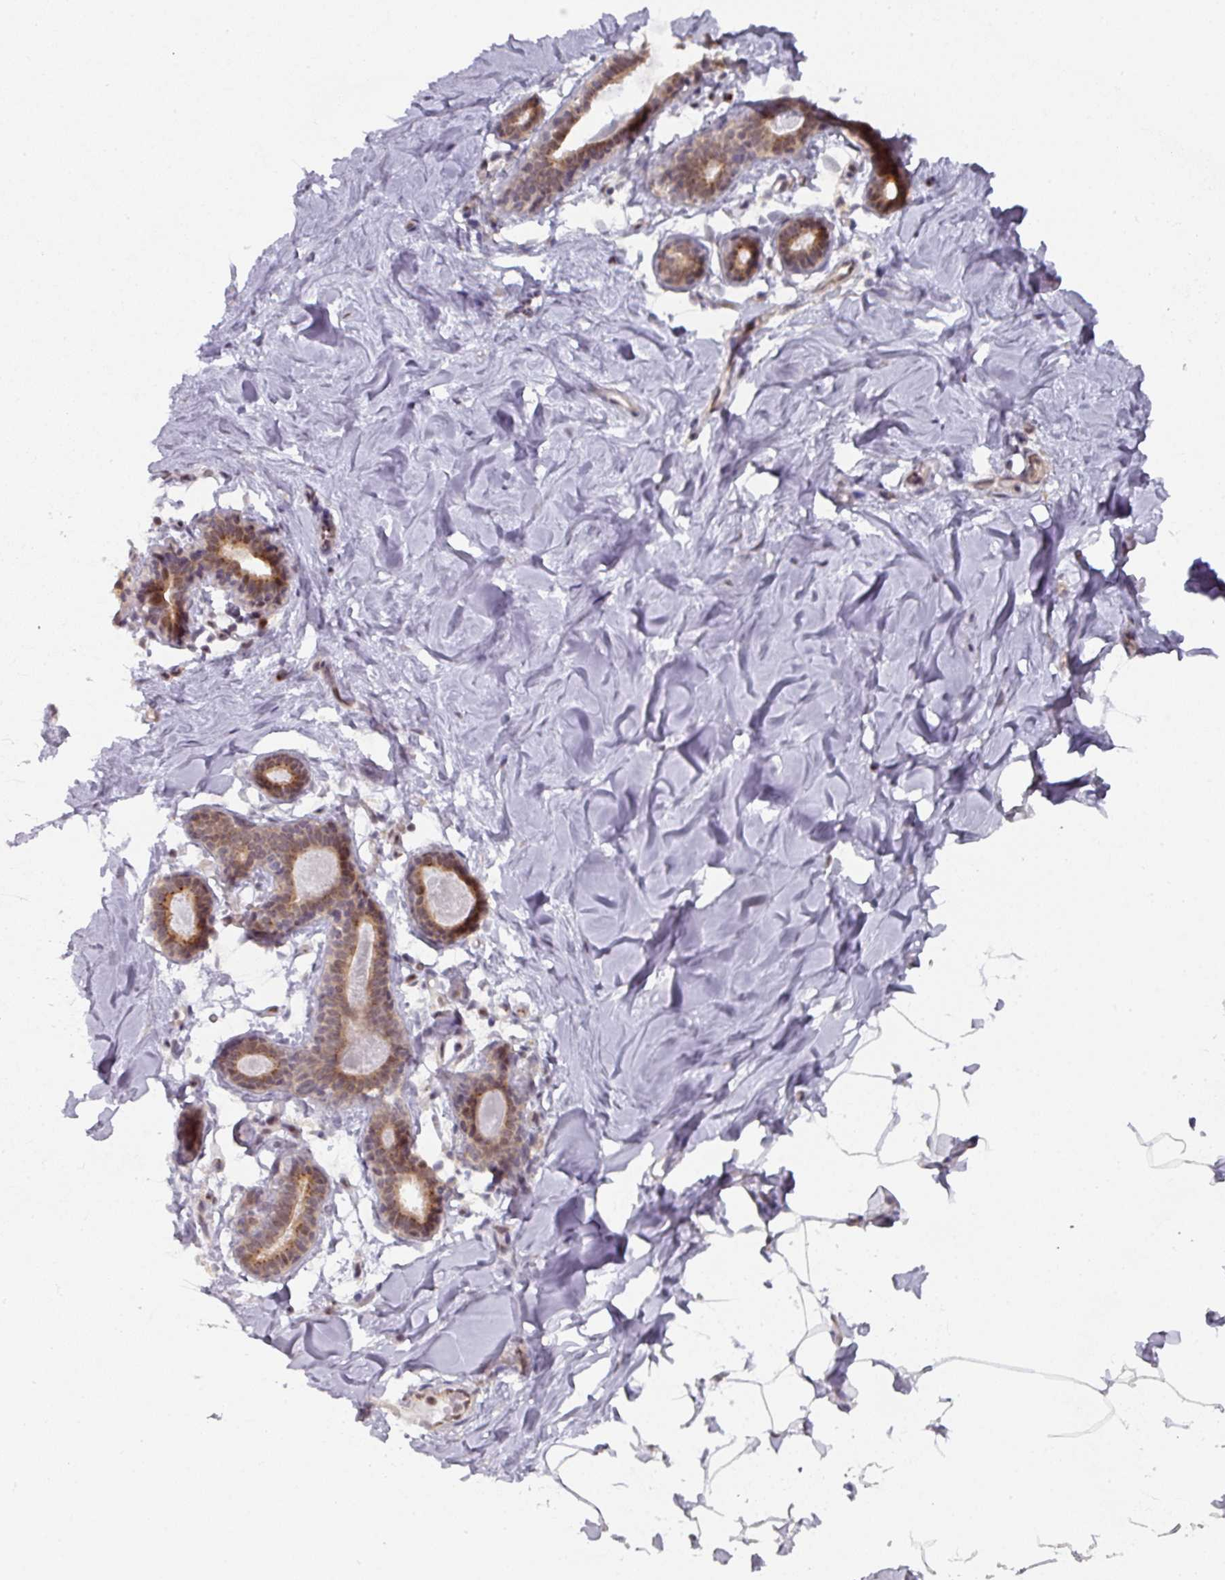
{"staining": {"intensity": "negative", "quantity": "none", "location": "none"}, "tissue": "breast", "cell_type": "Adipocytes", "image_type": "normal", "snomed": [{"axis": "morphology", "description": "Normal tissue, NOS"}, {"axis": "topography", "description": "Breast"}], "caption": "The photomicrograph exhibits no significant positivity in adipocytes of breast.", "gene": "C18orf25", "patient": {"sex": "female", "age": 23}}